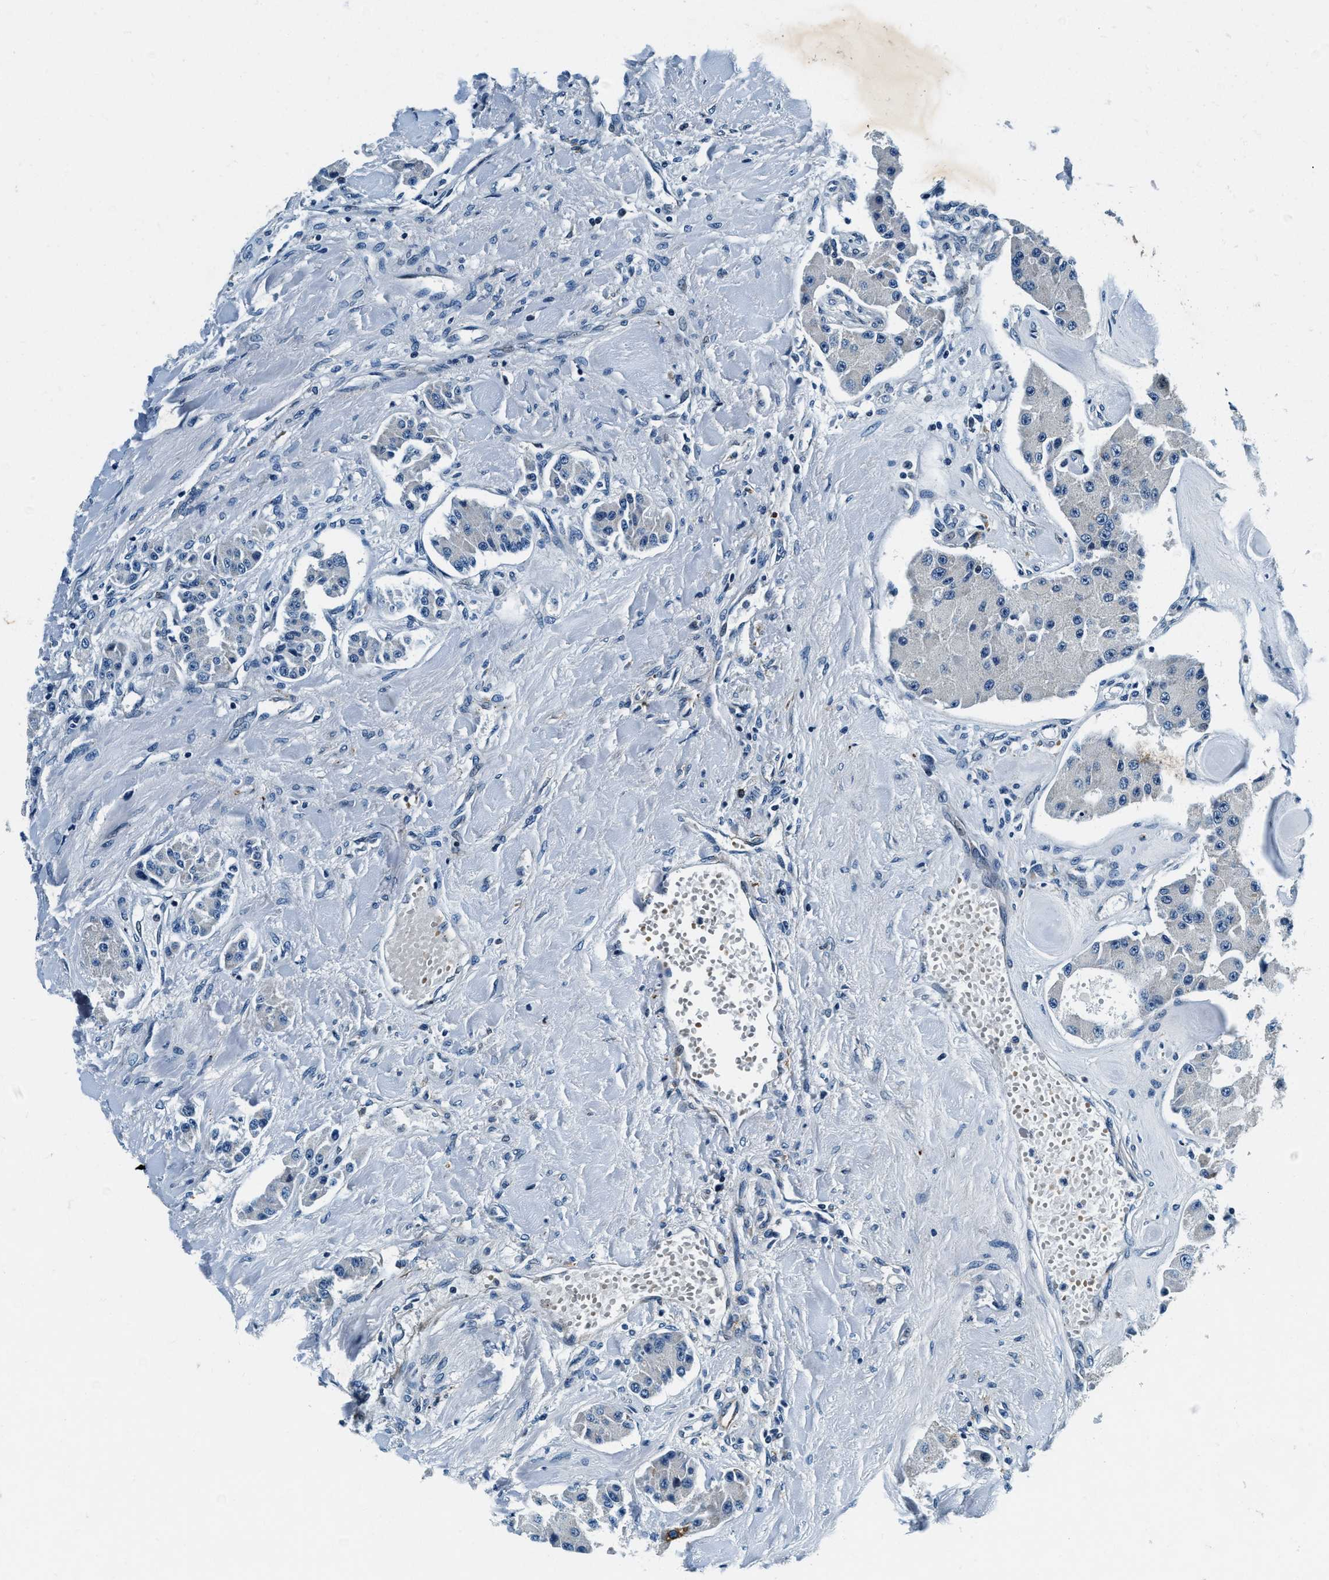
{"staining": {"intensity": "moderate", "quantity": "<25%", "location": "cytoplasmic/membranous"}, "tissue": "carcinoid", "cell_type": "Tumor cells", "image_type": "cancer", "snomed": [{"axis": "morphology", "description": "Carcinoid, malignant, NOS"}, {"axis": "topography", "description": "Pancreas"}], "caption": "Tumor cells show moderate cytoplasmic/membranous positivity in about <25% of cells in carcinoid (malignant).", "gene": "C2orf66", "patient": {"sex": "male", "age": 41}}